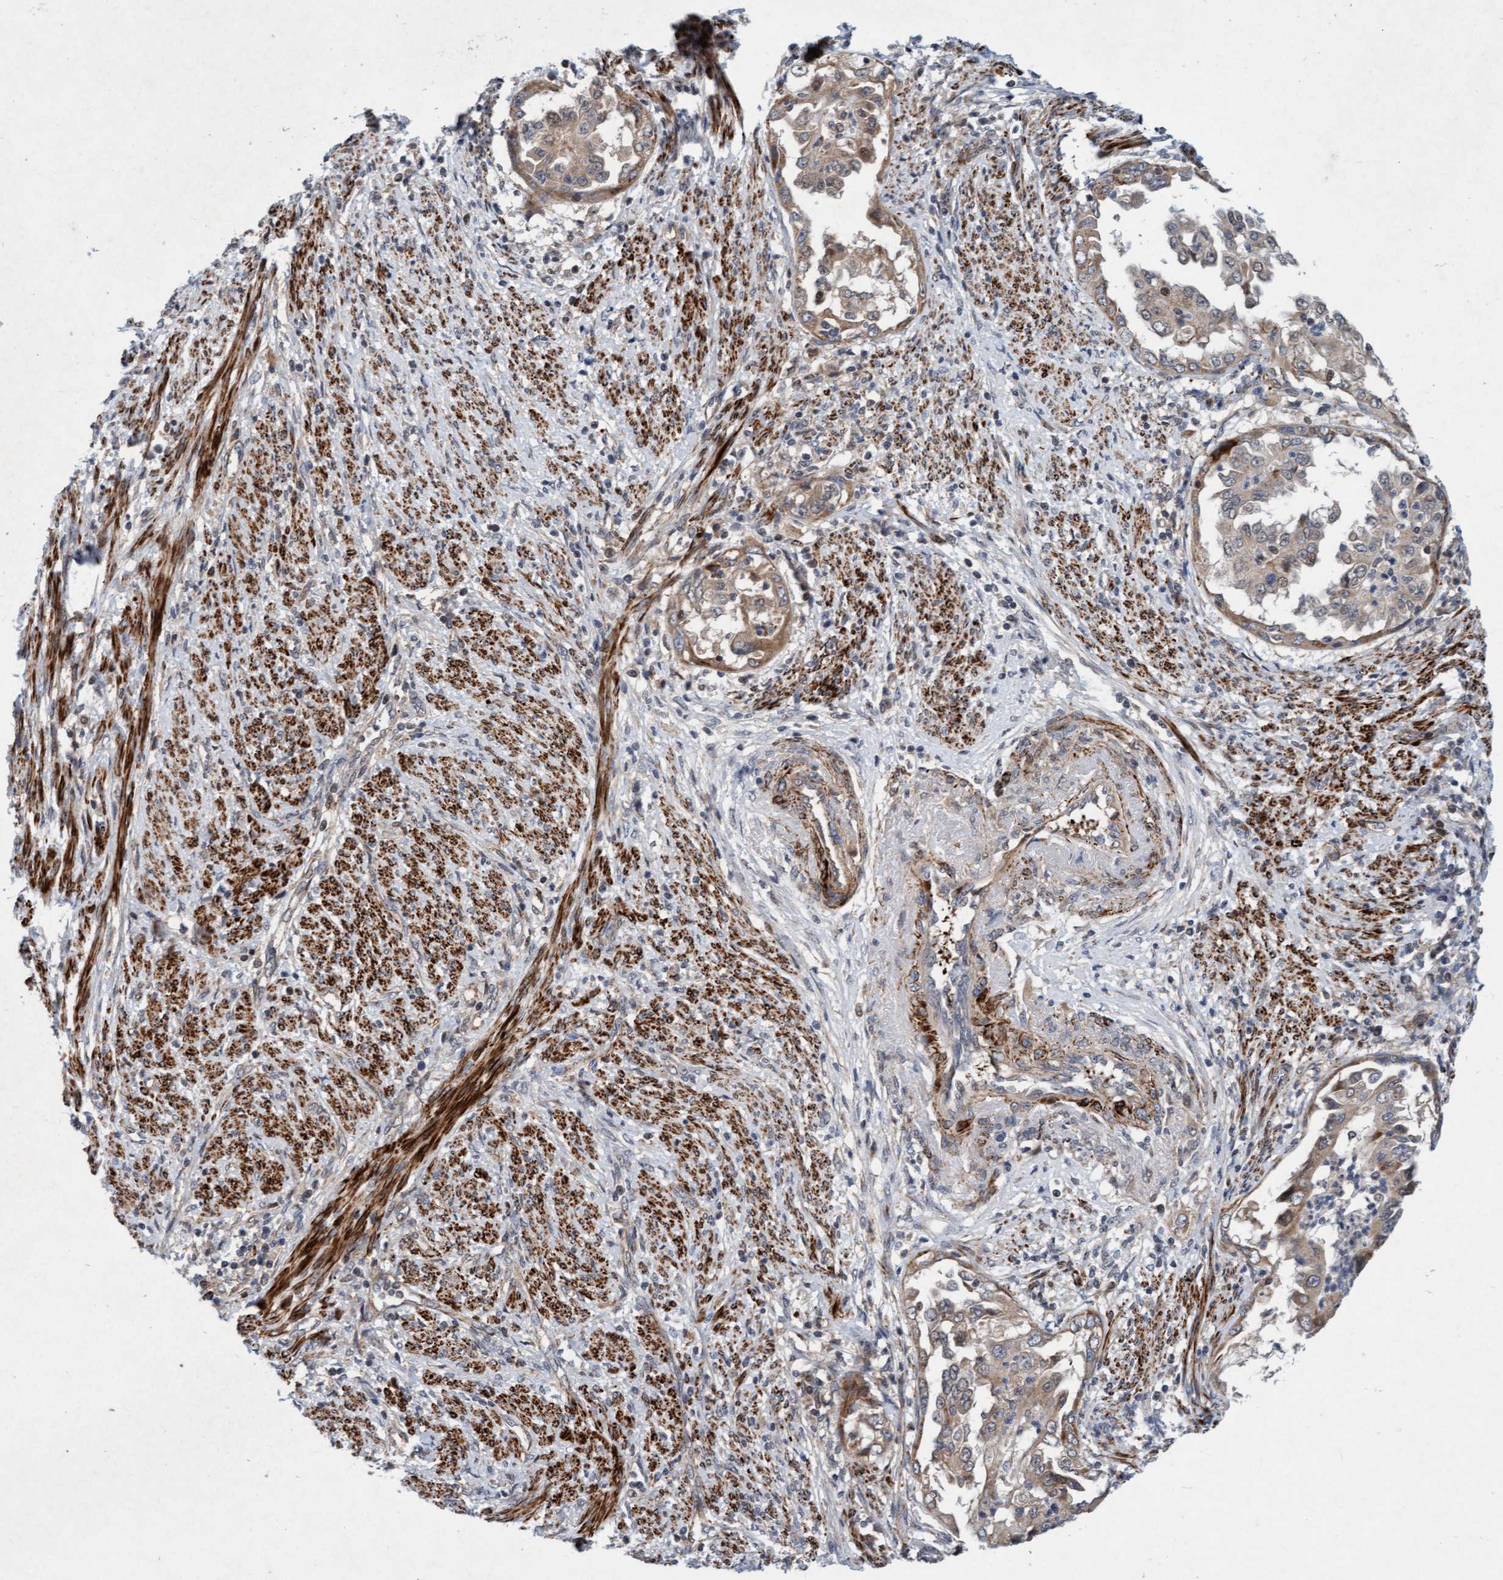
{"staining": {"intensity": "weak", "quantity": ">75%", "location": "cytoplasmic/membranous"}, "tissue": "endometrial cancer", "cell_type": "Tumor cells", "image_type": "cancer", "snomed": [{"axis": "morphology", "description": "Adenocarcinoma, NOS"}, {"axis": "topography", "description": "Endometrium"}], "caption": "An IHC micrograph of tumor tissue is shown. Protein staining in brown shows weak cytoplasmic/membranous positivity in endometrial cancer within tumor cells. Nuclei are stained in blue.", "gene": "TMEM70", "patient": {"sex": "female", "age": 85}}